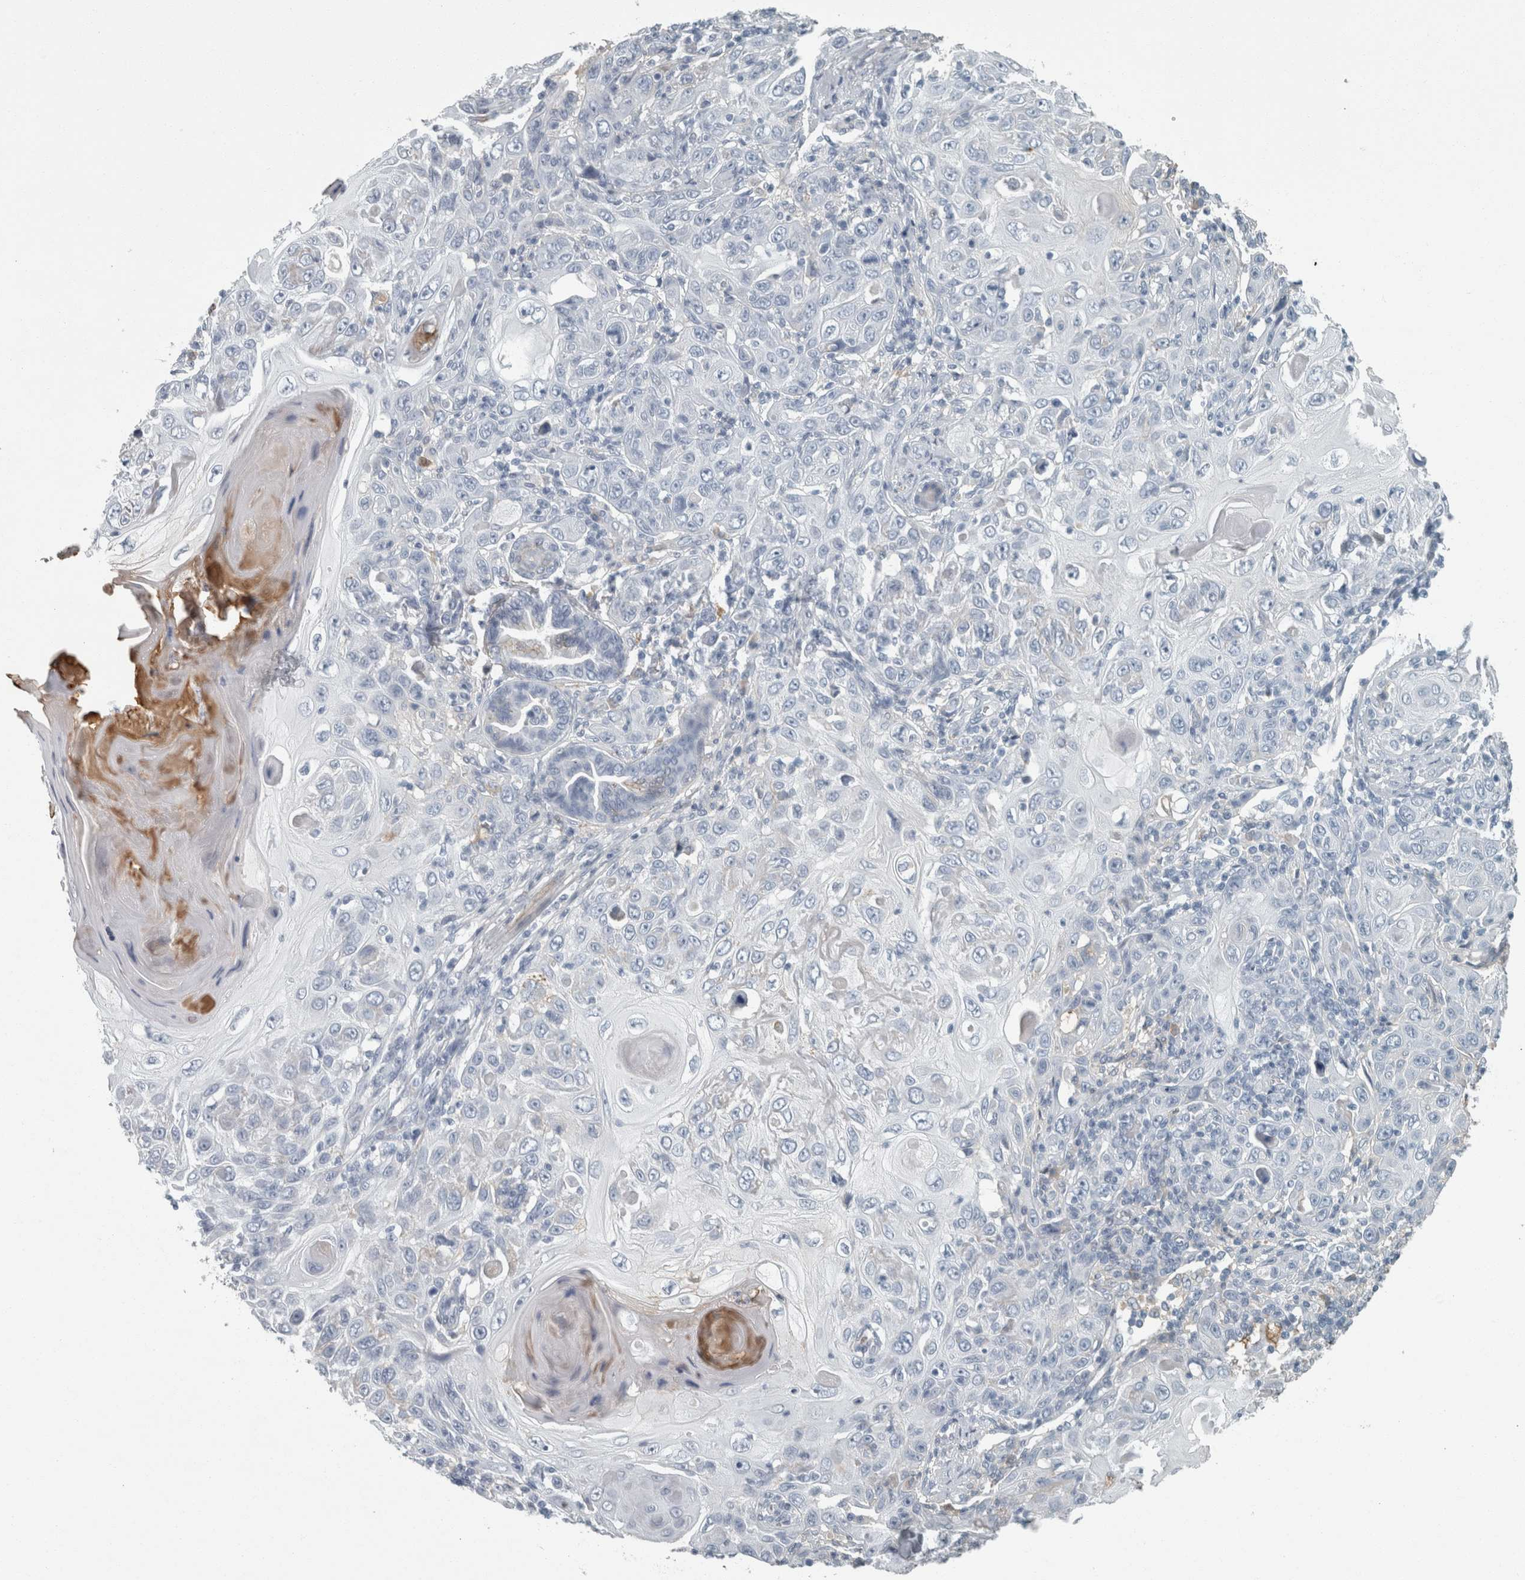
{"staining": {"intensity": "negative", "quantity": "none", "location": "none"}, "tissue": "skin cancer", "cell_type": "Tumor cells", "image_type": "cancer", "snomed": [{"axis": "morphology", "description": "Squamous cell carcinoma, NOS"}, {"axis": "topography", "description": "Skin"}], "caption": "IHC of squamous cell carcinoma (skin) exhibits no positivity in tumor cells.", "gene": "CHL1", "patient": {"sex": "female", "age": 88}}